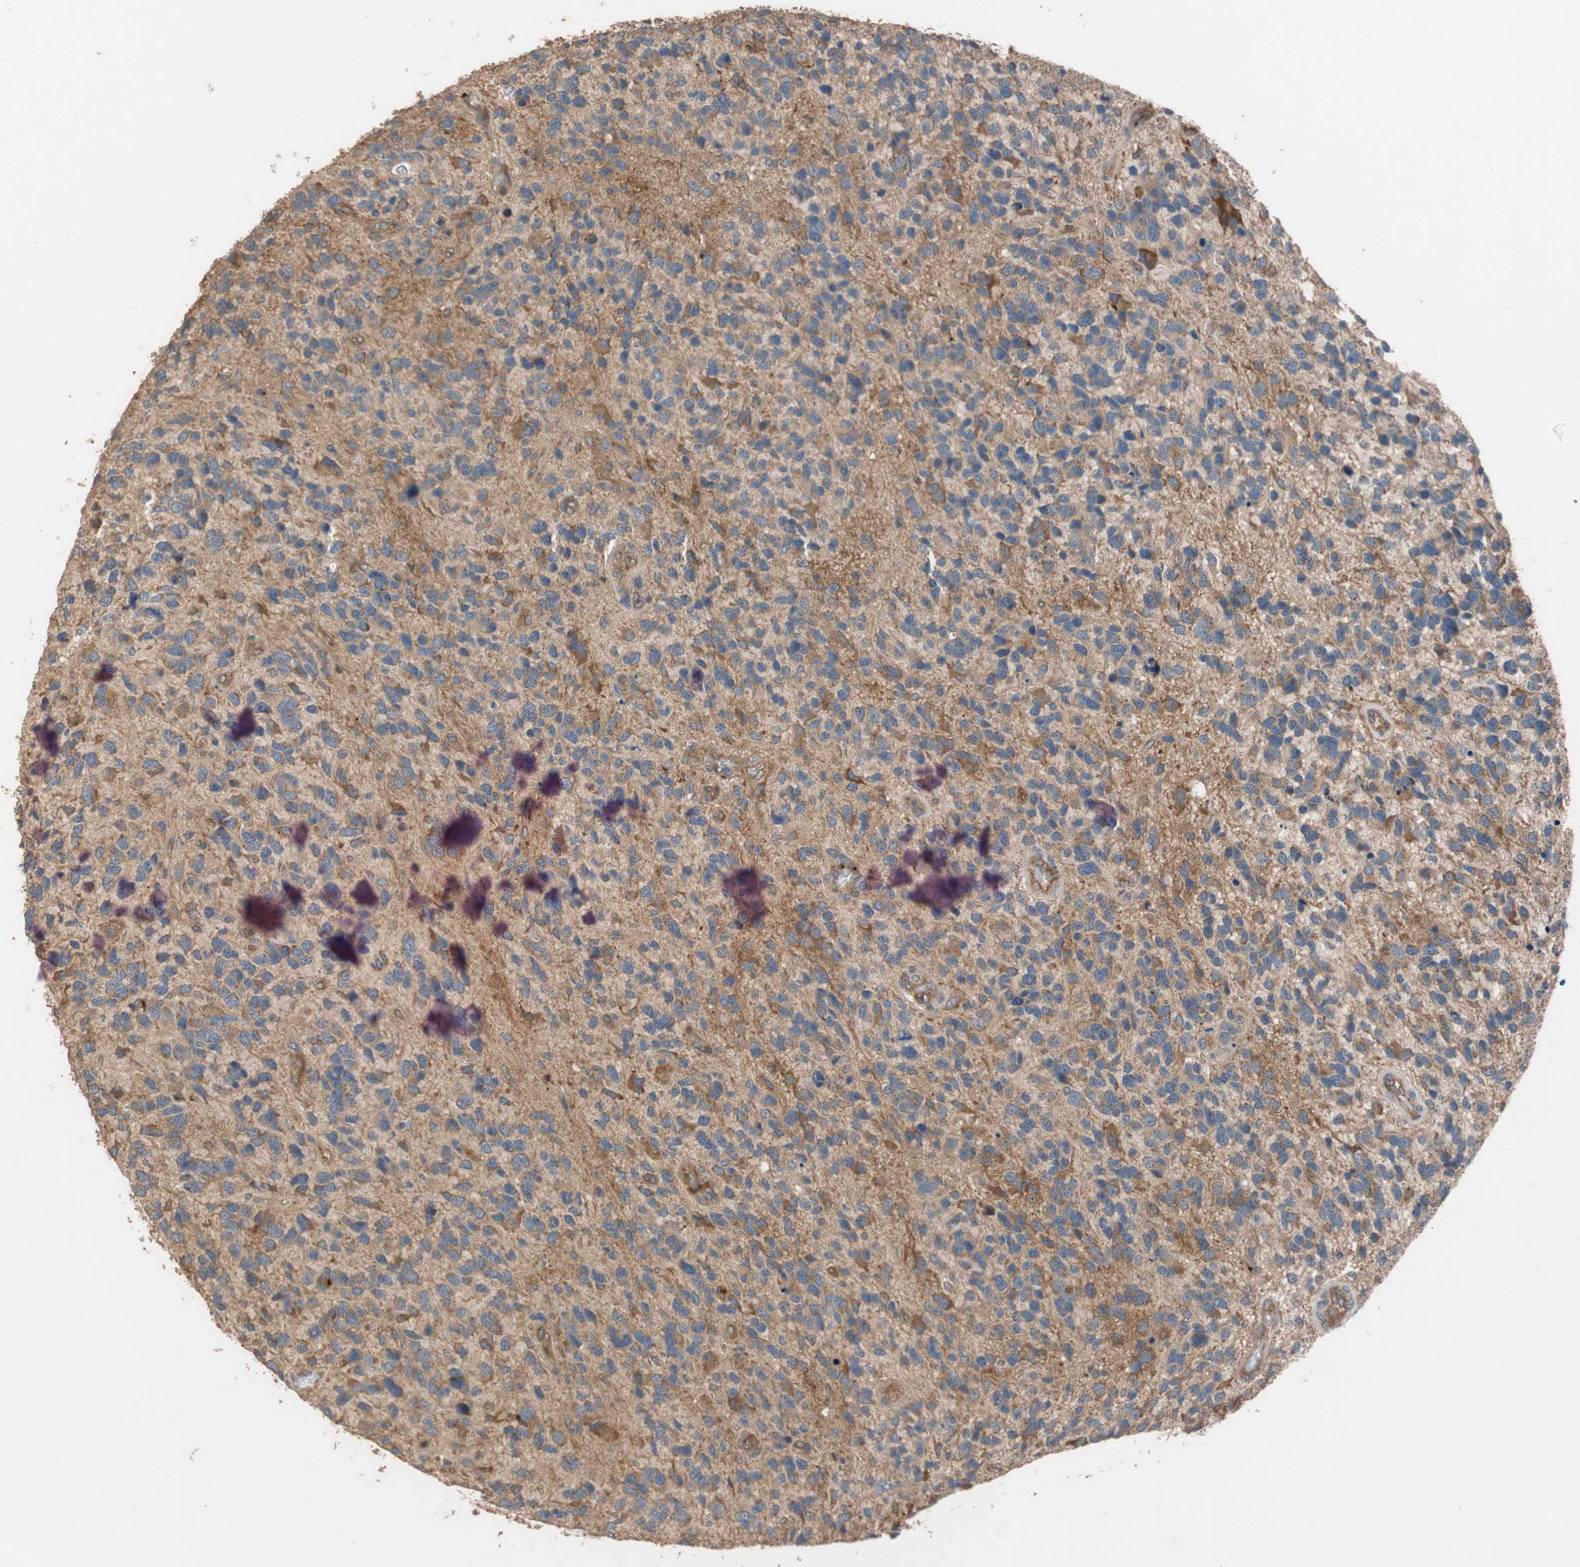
{"staining": {"intensity": "moderate", "quantity": ">75%", "location": "cytoplasmic/membranous"}, "tissue": "glioma", "cell_type": "Tumor cells", "image_type": "cancer", "snomed": [{"axis": "morphology", "description": "Glioma, malignant, High grade"}, {"axis": "topography", "description": "Brain"}], "caption": "Glioma was stained to show a protein in brown. There is medium levels of moderate cytoplasmic/membranous positivity in about >75% of tumor cells. (IHC, brightfield microscopy, high magnification).", "gene": "MAP4K2", "patient": {"sex": "female", "age": 58}}